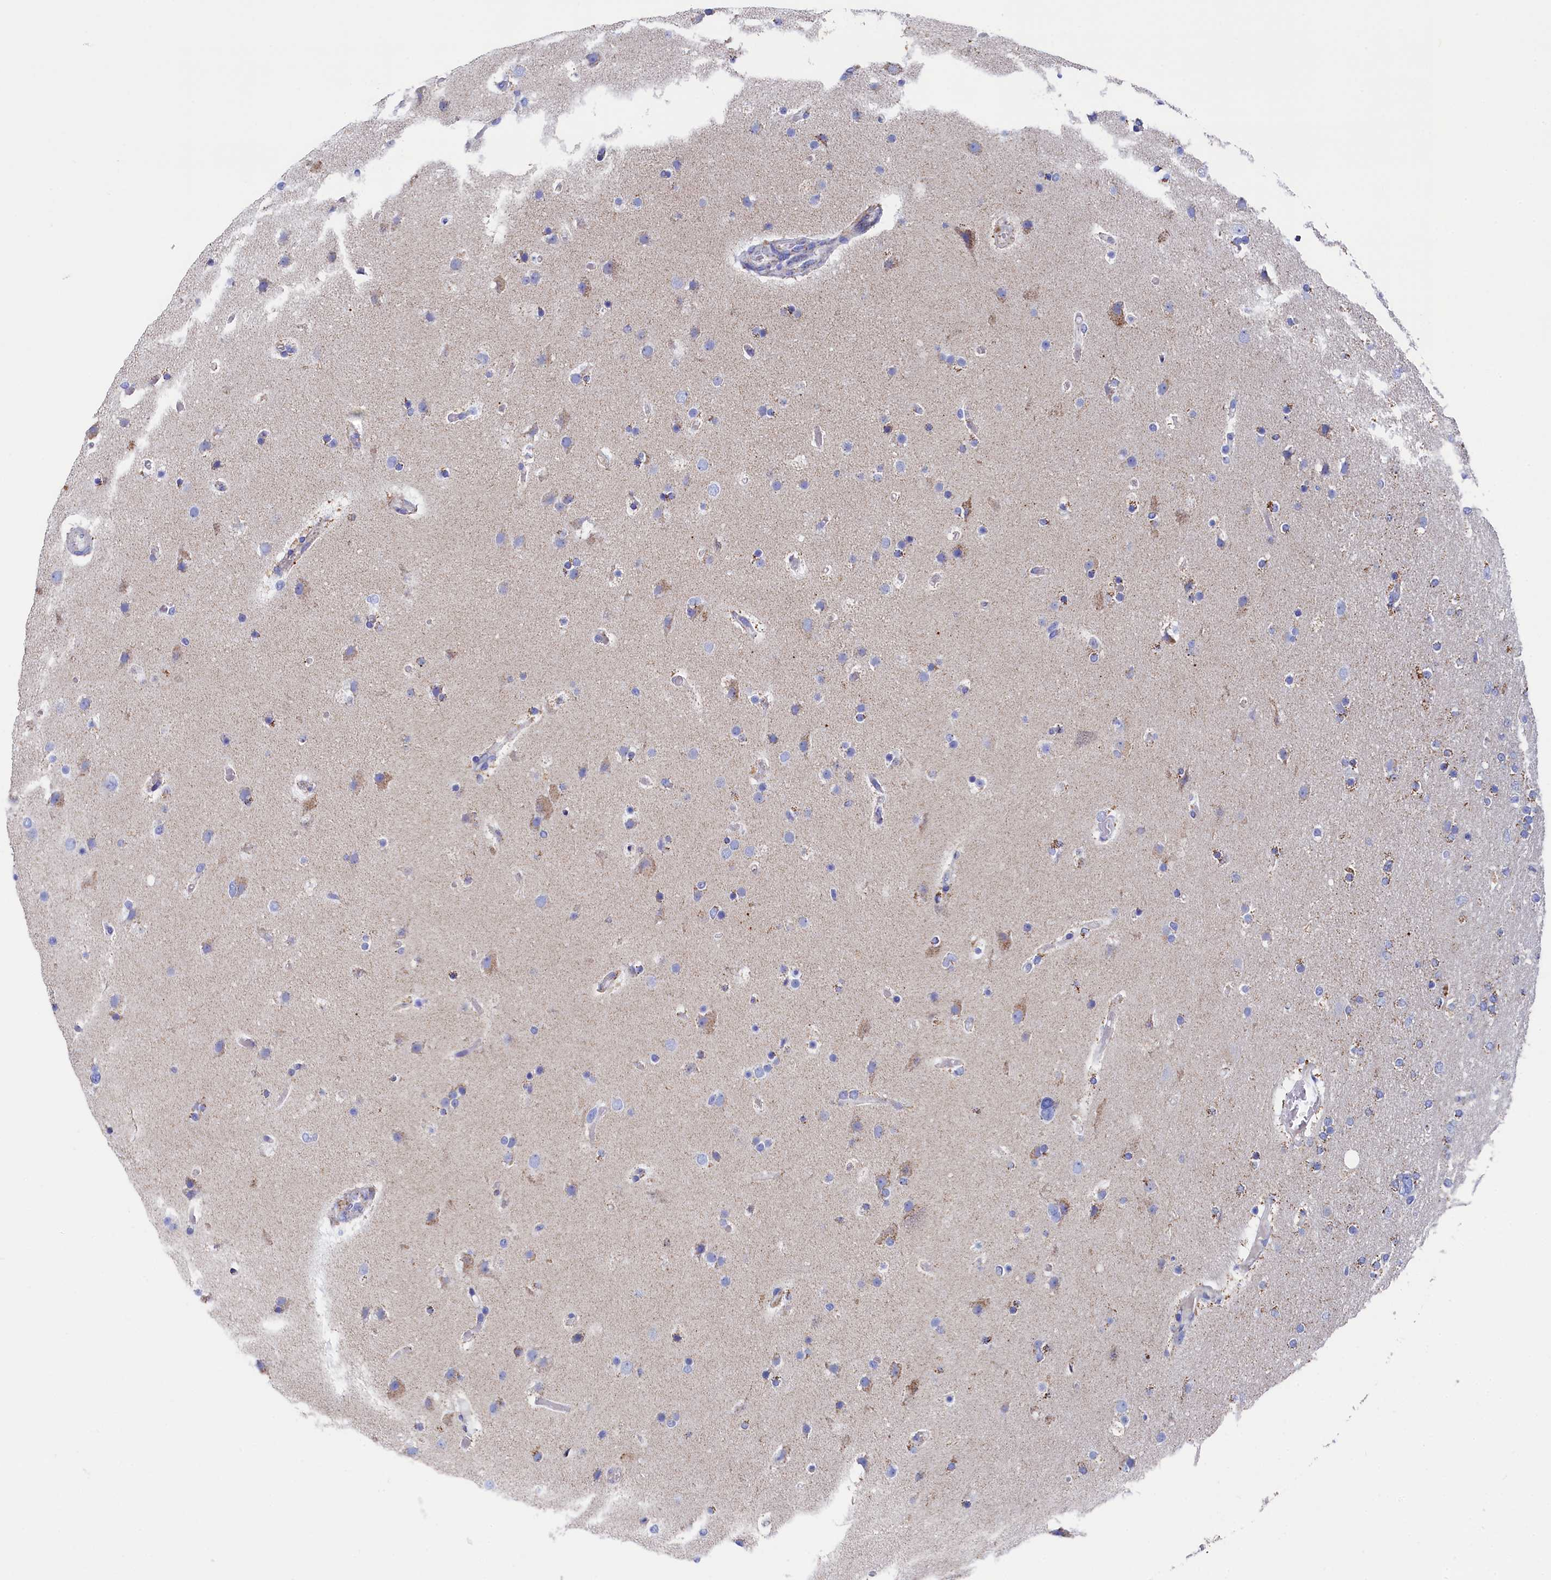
{"staining": {"intensity": "negative", "quantity": "none", "location": "none"}, "tissue": "glioma", "cell_type": "Tumor cells", "image_type": "cancer", "snomed": [{"axis": "morphology", "description": "Glioma, malignant, High grade"}, {"axis": "topography", "description": "Cerebral cortex"}], "caption": "Immunohistochemical staining of glioma reveals no significant expression in tumor cells.", "gene": "MMAB", "patient": {"sex": "female", "age": 36}}